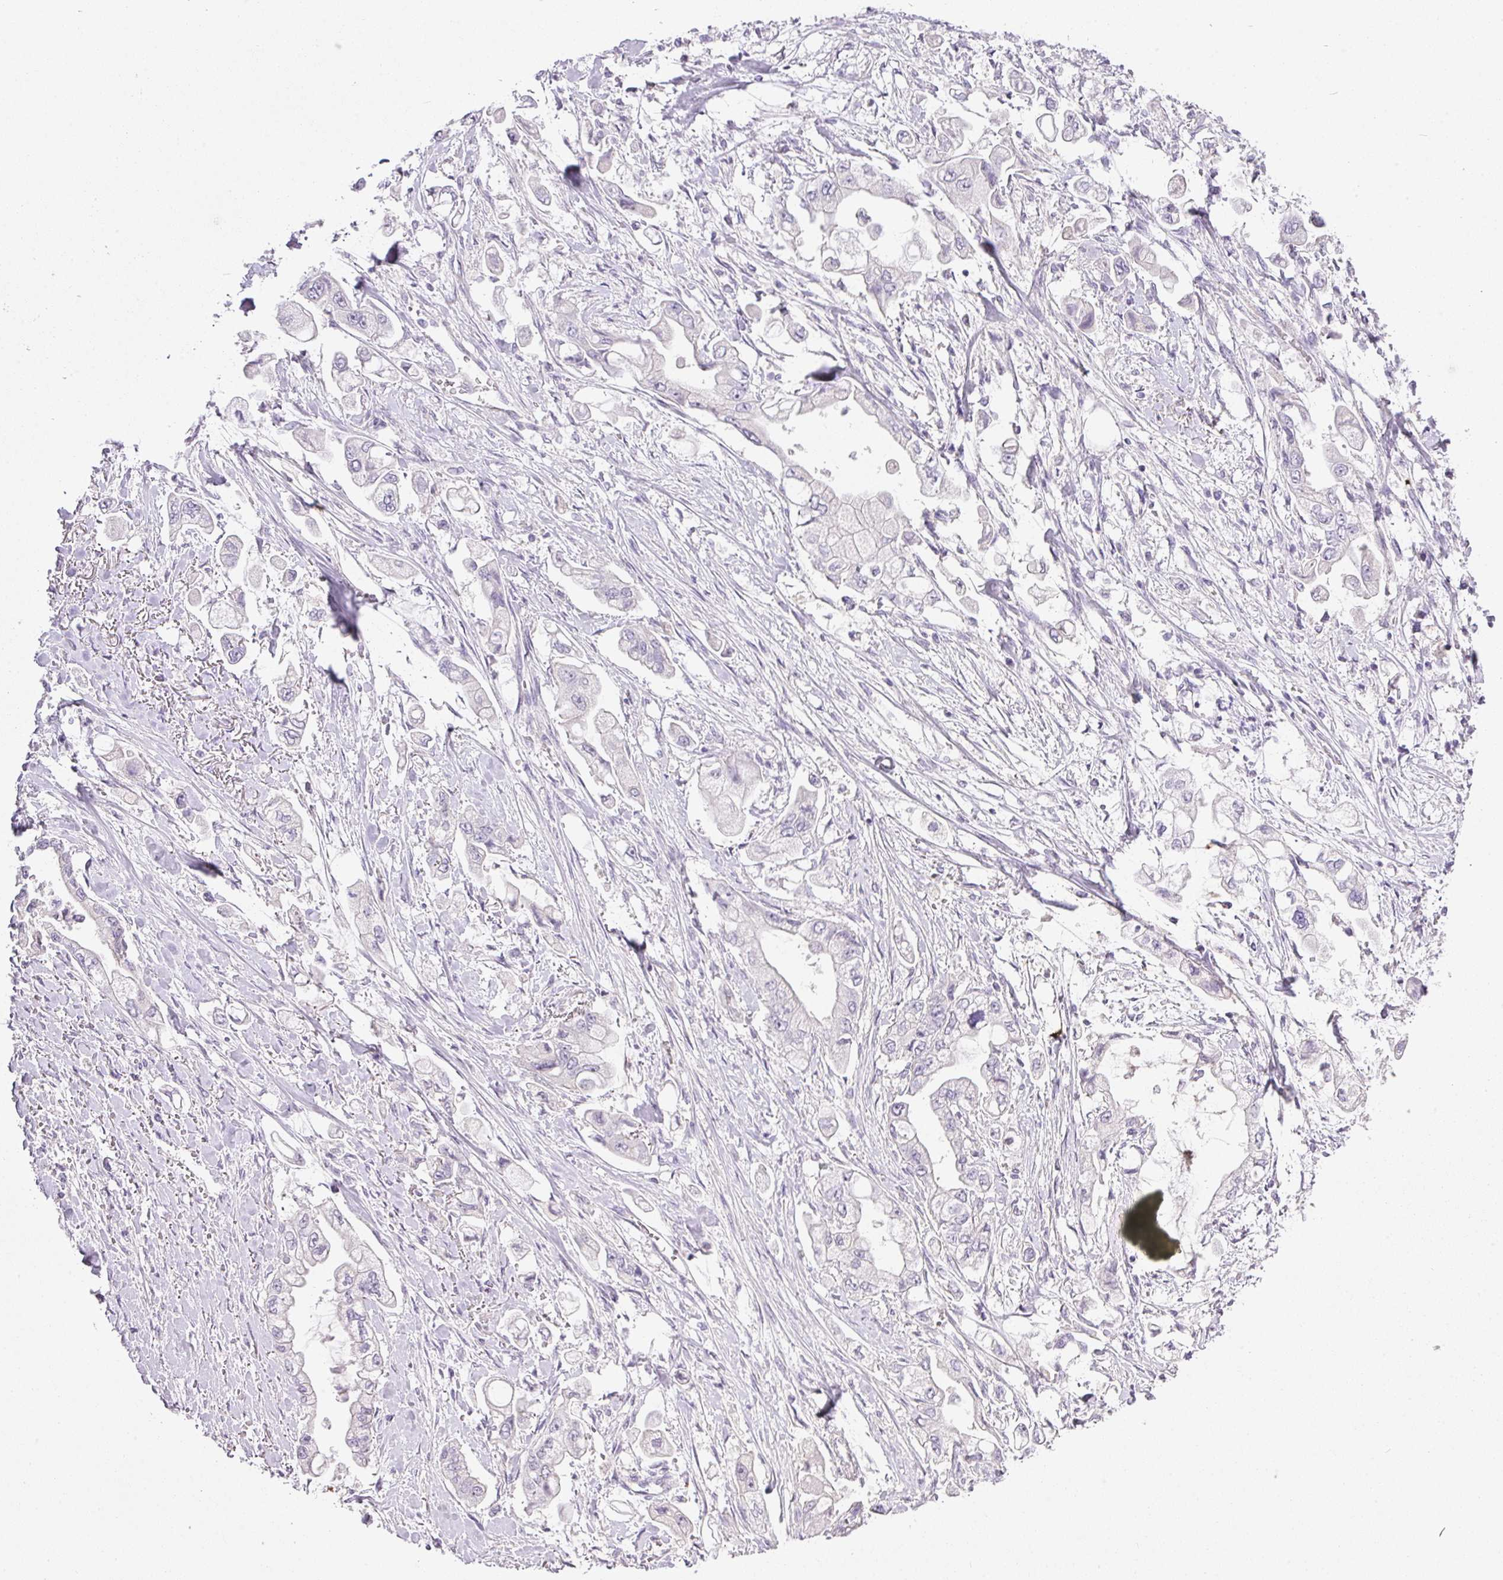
{"staining": {"intensity": "negative", "quantity": "none", "location": "none"}, "tissue": "stomach cancer", "cell_type": "Tumor cells", "image_type": "cancer", "snomed": [{"axis": "morphology", "description": "Adenocarcinoma, NOS"}, {"axis": "topography", "description": "Stomach"}], "caption": "A photomicrograph of human stomach cancer is negative for staining in tumor cells.", "gene": "RAX2", "patient": {"sex": "male", "age": 62}}